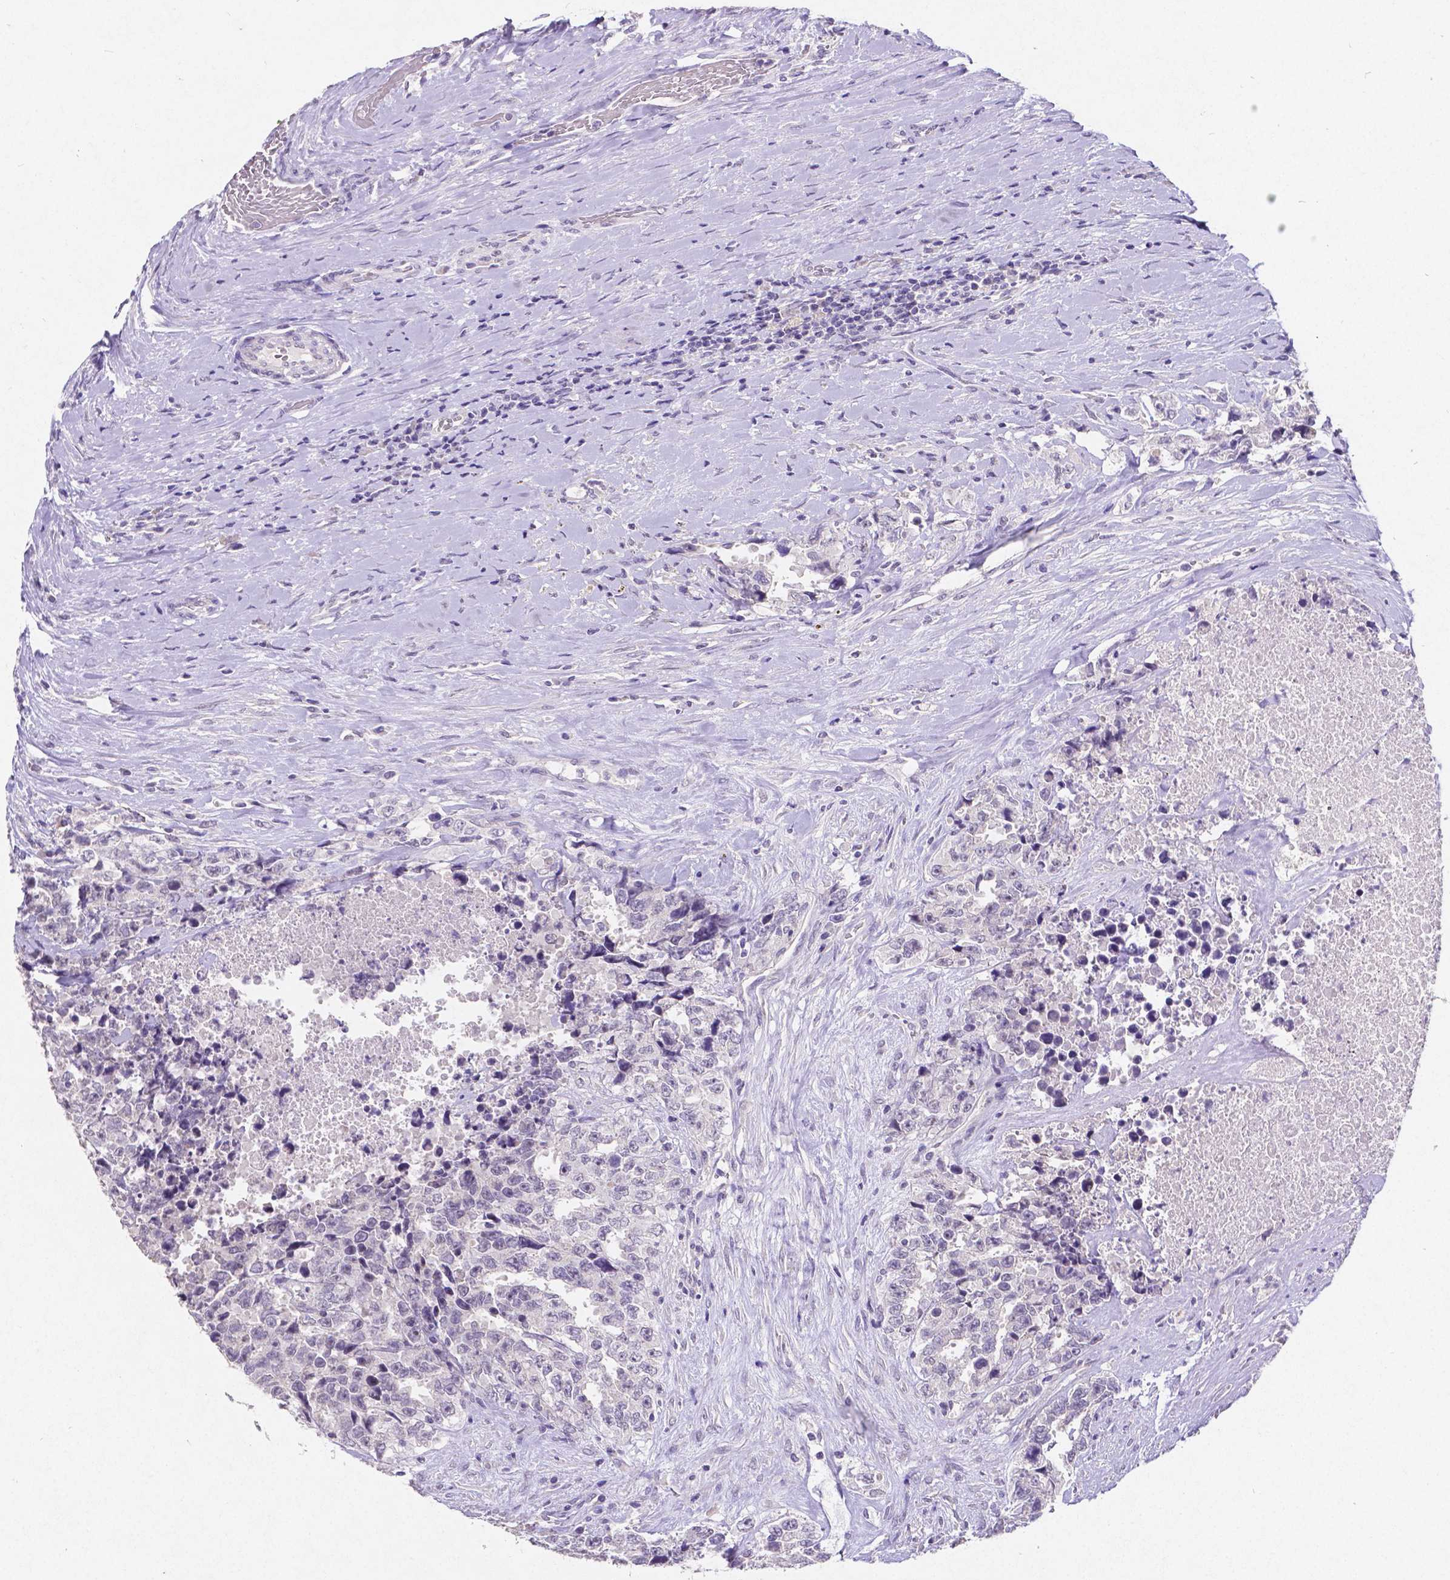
{"staining": {"intensity": "negative", "quantity": "none", "location": "none"}, "tissue": "testis cancer", "cell_type": "Tumor cells", "image_type": "cancer", "snomed": [{"axis": "morphology", "description": "Carcinoma, Embryonal, NOS"}, {"axis": "topography", "description": "Testis"}], "caption": "DAB immunohistochemical staining of human testis cancer (embryonal carcinoma) shows no significant positivity in tumor cells. Brightfield microscopy of immunohistochemistry stained with DAB (3,3'-diaminobenzidine) (brown) and hematoxylin (blue), captured at high magnification.", "gene": "SATB2", "patient": {"sex": "male", "age": 24}}